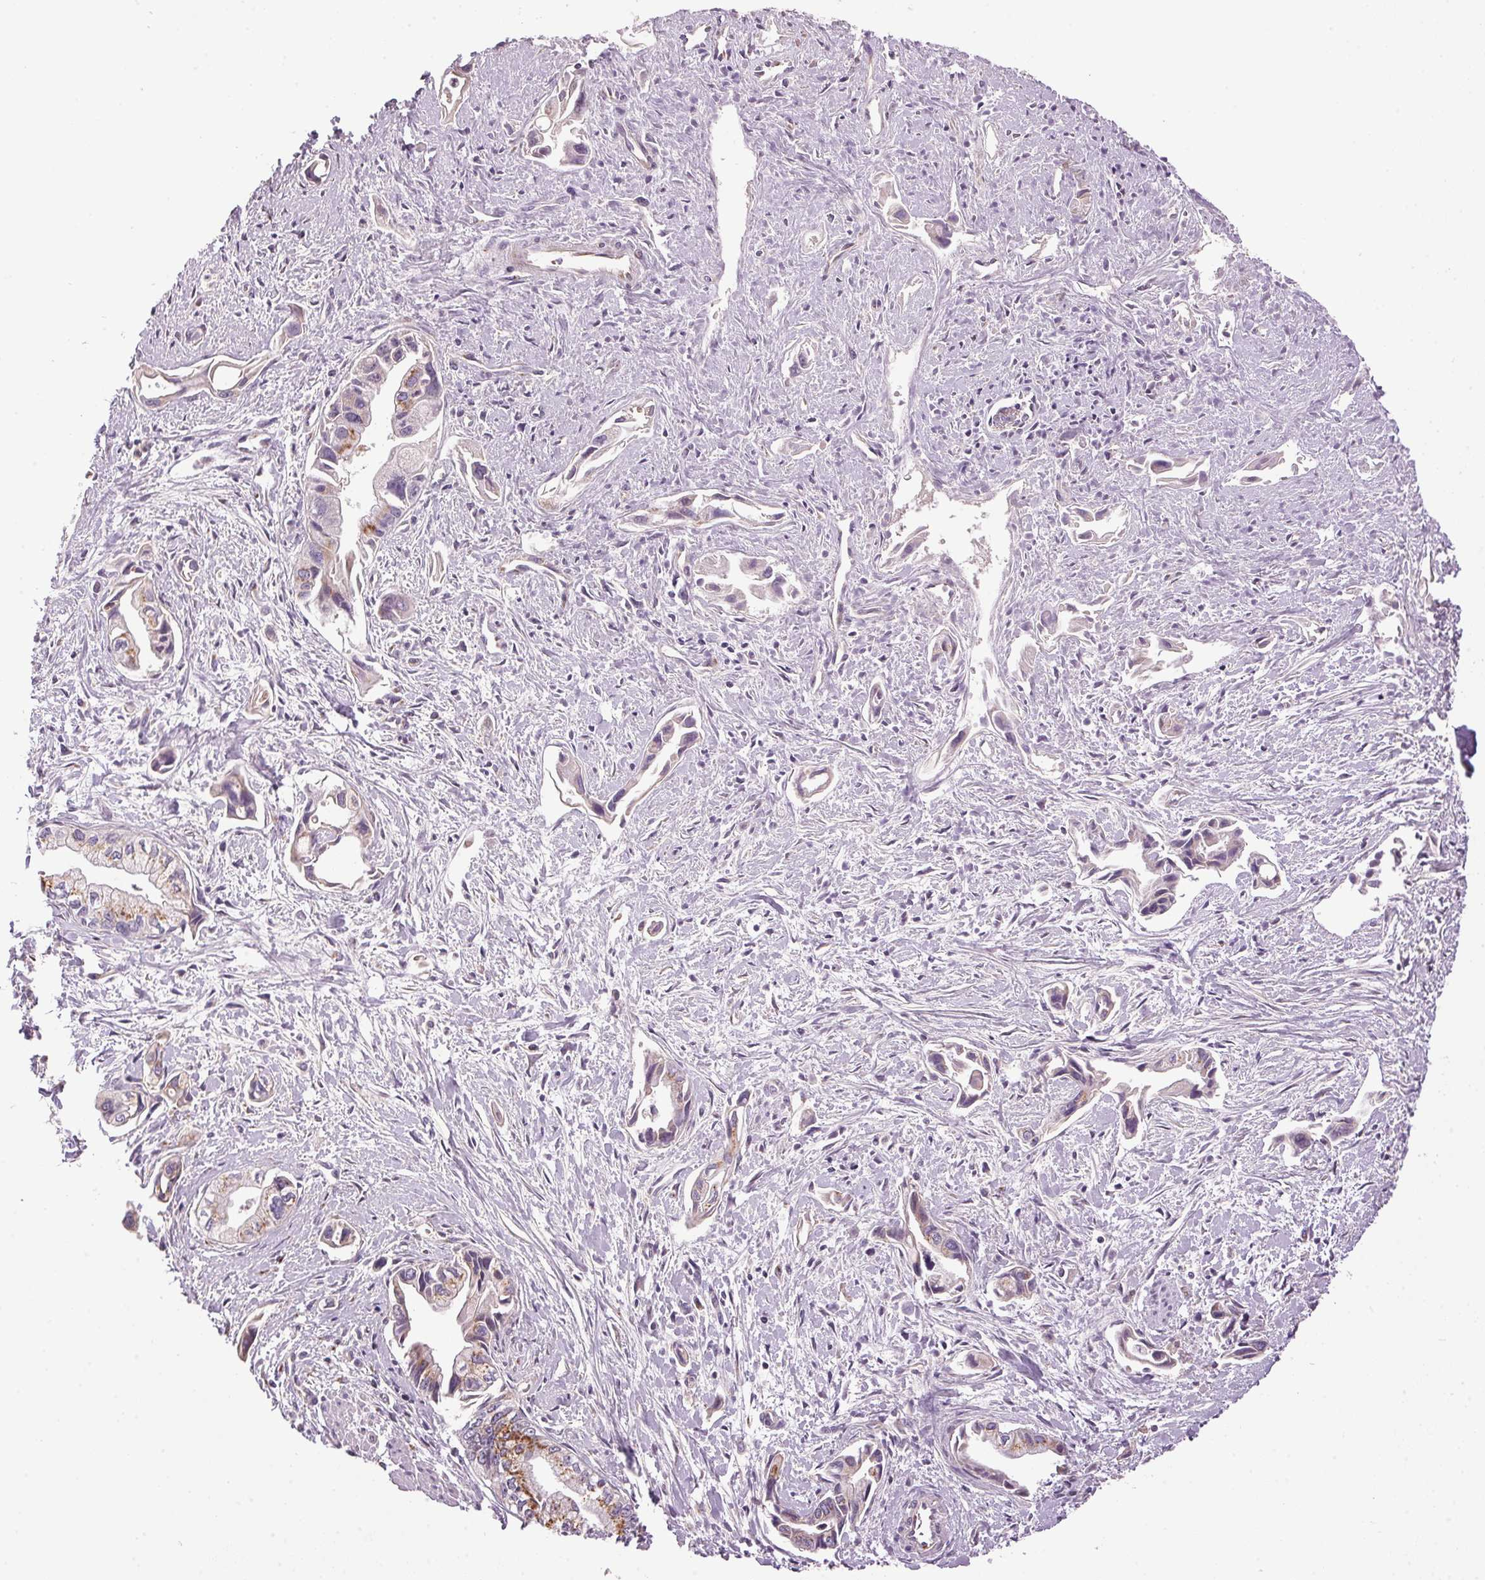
{"staining": {"intensity": "moderate", "quantity": "25%-75%", "location": "cytoplasmic/membranous"}, "tissue": "pancreatic cancer", "cell_type": "Tumor cells", "image_type": "cancer", "snomed": [{"axis": "morphology", "description": "Adenocarcinoma, NOS"}, {"axis": "topography", "description": "Pancreas"}], "caption": "Human pancreatic cancer stained for a protein (brown) exhibits moderate cytoplasmic/membranous positive staining in about 25%-75% of tumor cells.", "gene": "GOLPH3", "patient": {"sex": "female", "age": 61}}